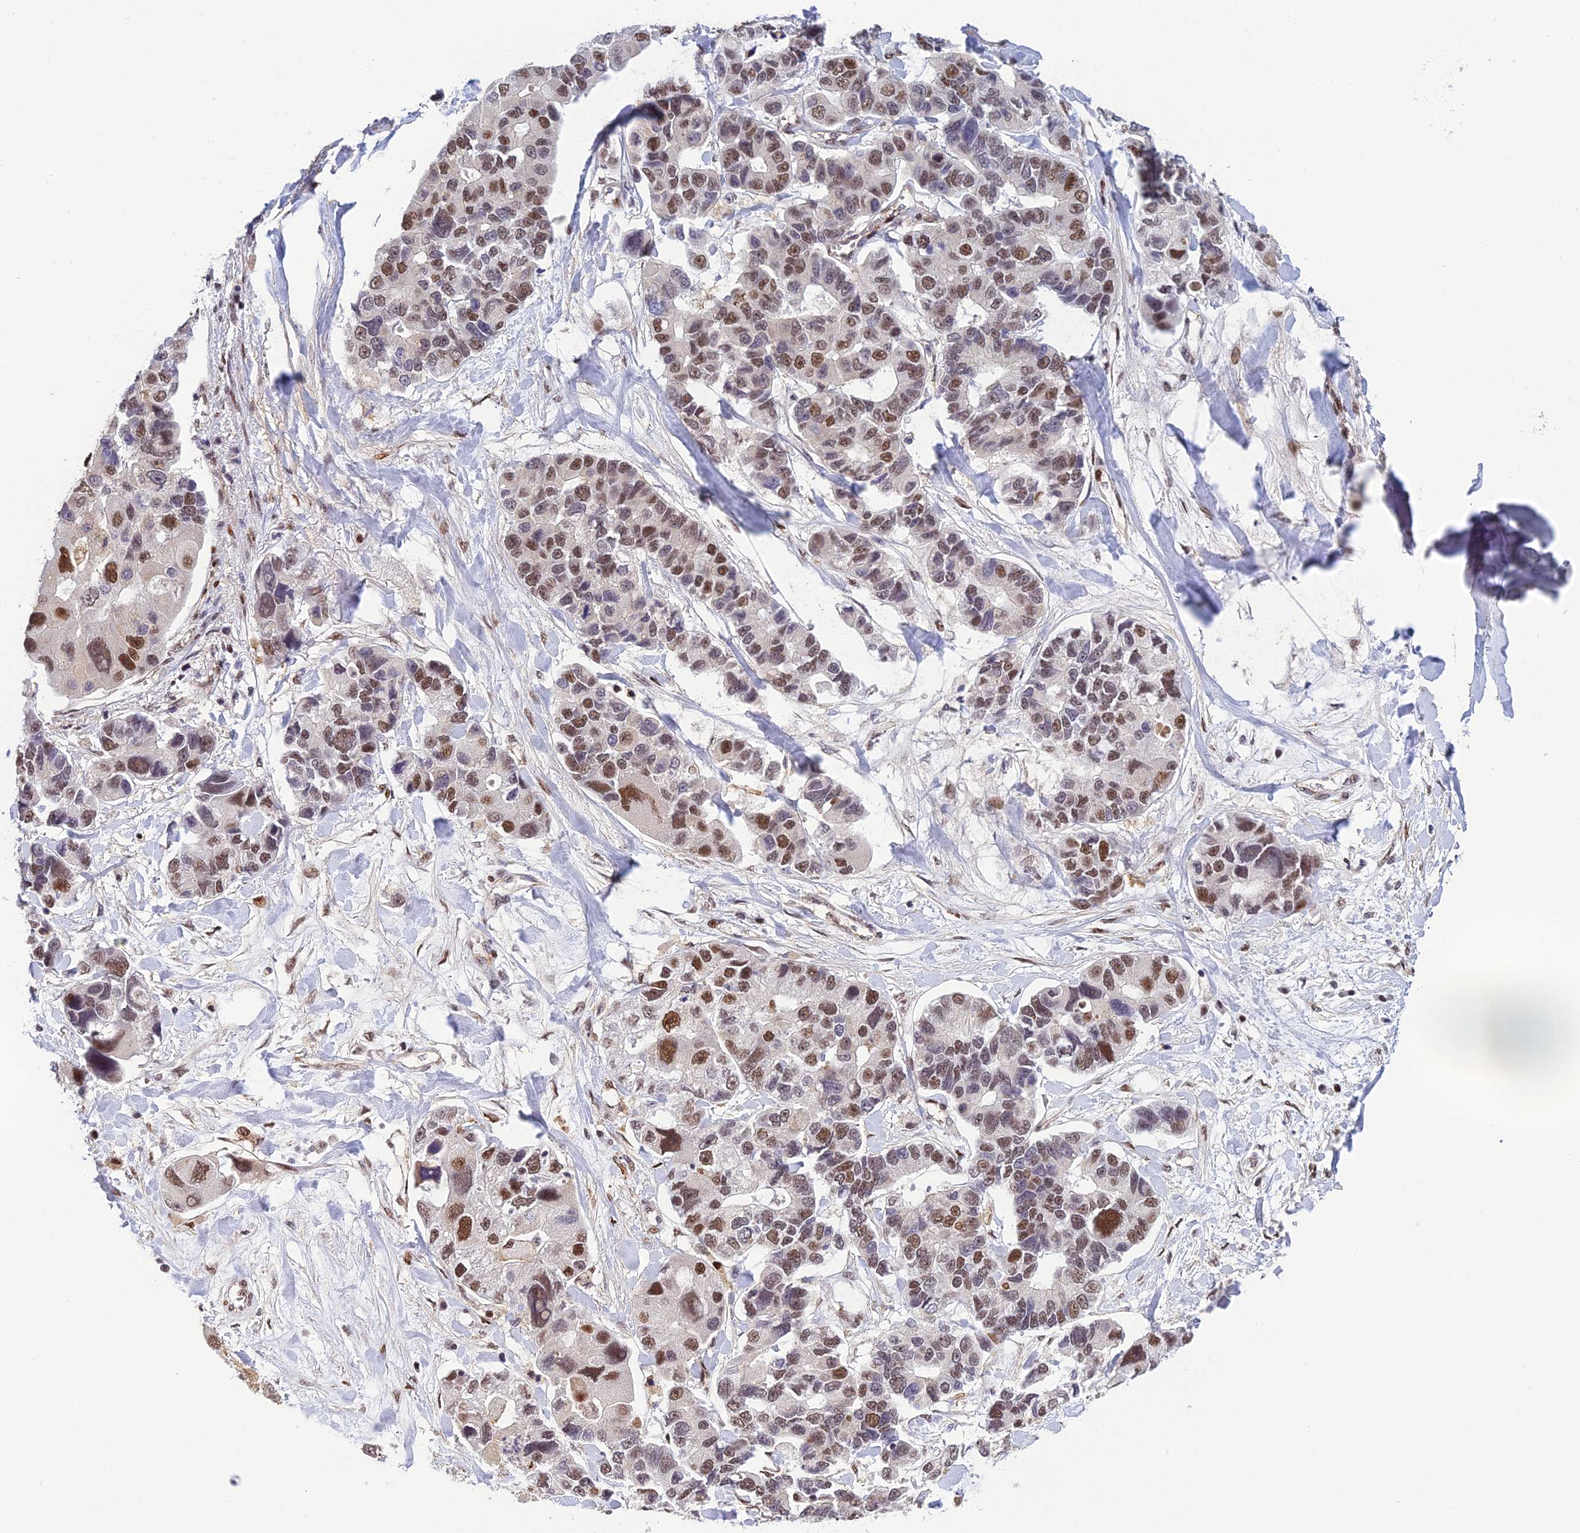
{"staining": {"intensity": "moderate", "quantity": ">75%", "location": "nuclear"}, "tissue": "lung cancer", "cell_type": "Tumor cells", "image_type": "cancer", "snomed": [{"axis": "morphology", "description": "Adenocarcinoma, NOS"}, {"axis": "topography", "description": "Lung"}], "caption": "Lung cancer was stained to show a protein in brown. There is medium levels of moderate nuclear expression in approximately >75% of tumor cells. The protein is shown in brown color, while the nuclei are stained blue.", "gene": "RANBP3", "patient": {"sex": "female", "age": 54}}